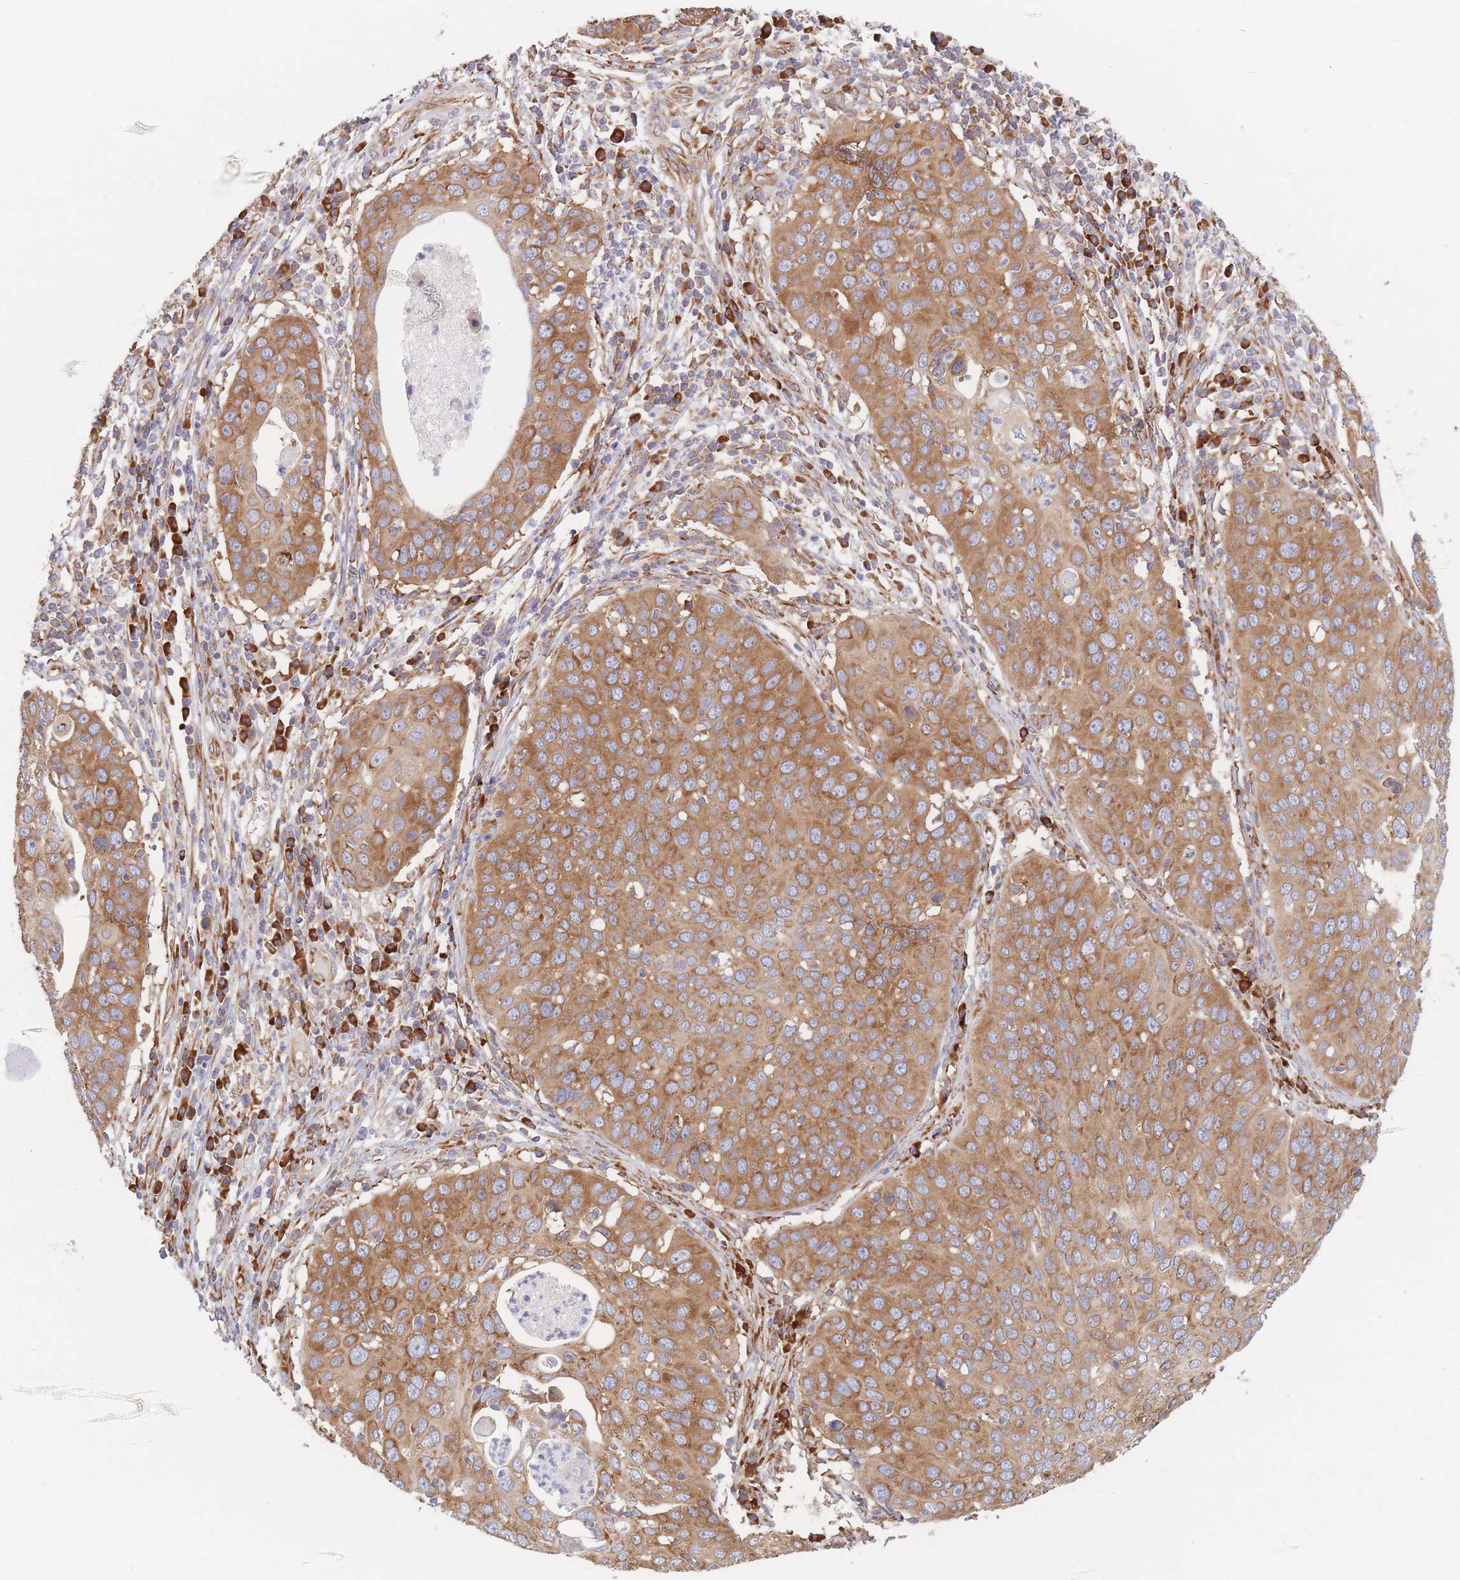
{"staining": {"intensity": "moderate", "quantity": ">75%", "location": "cytoplasmic/membranous"}, "tissue": "cervical cancer", "cell_type": "Tumor cells", "image_type": "cancer", "snomed": [{"axis": "morphology", "description": "Squamous cell carcinoma, NOS"}, {"axis": "topography", "description": "Cervix"}], "caption": "Cervical cancer stained for a protein displays moderate cytoplasmic/membranous positivity in tumor cells.", "gene": "EEF1B2", "patient": {"sex": "female", "age": 36}}